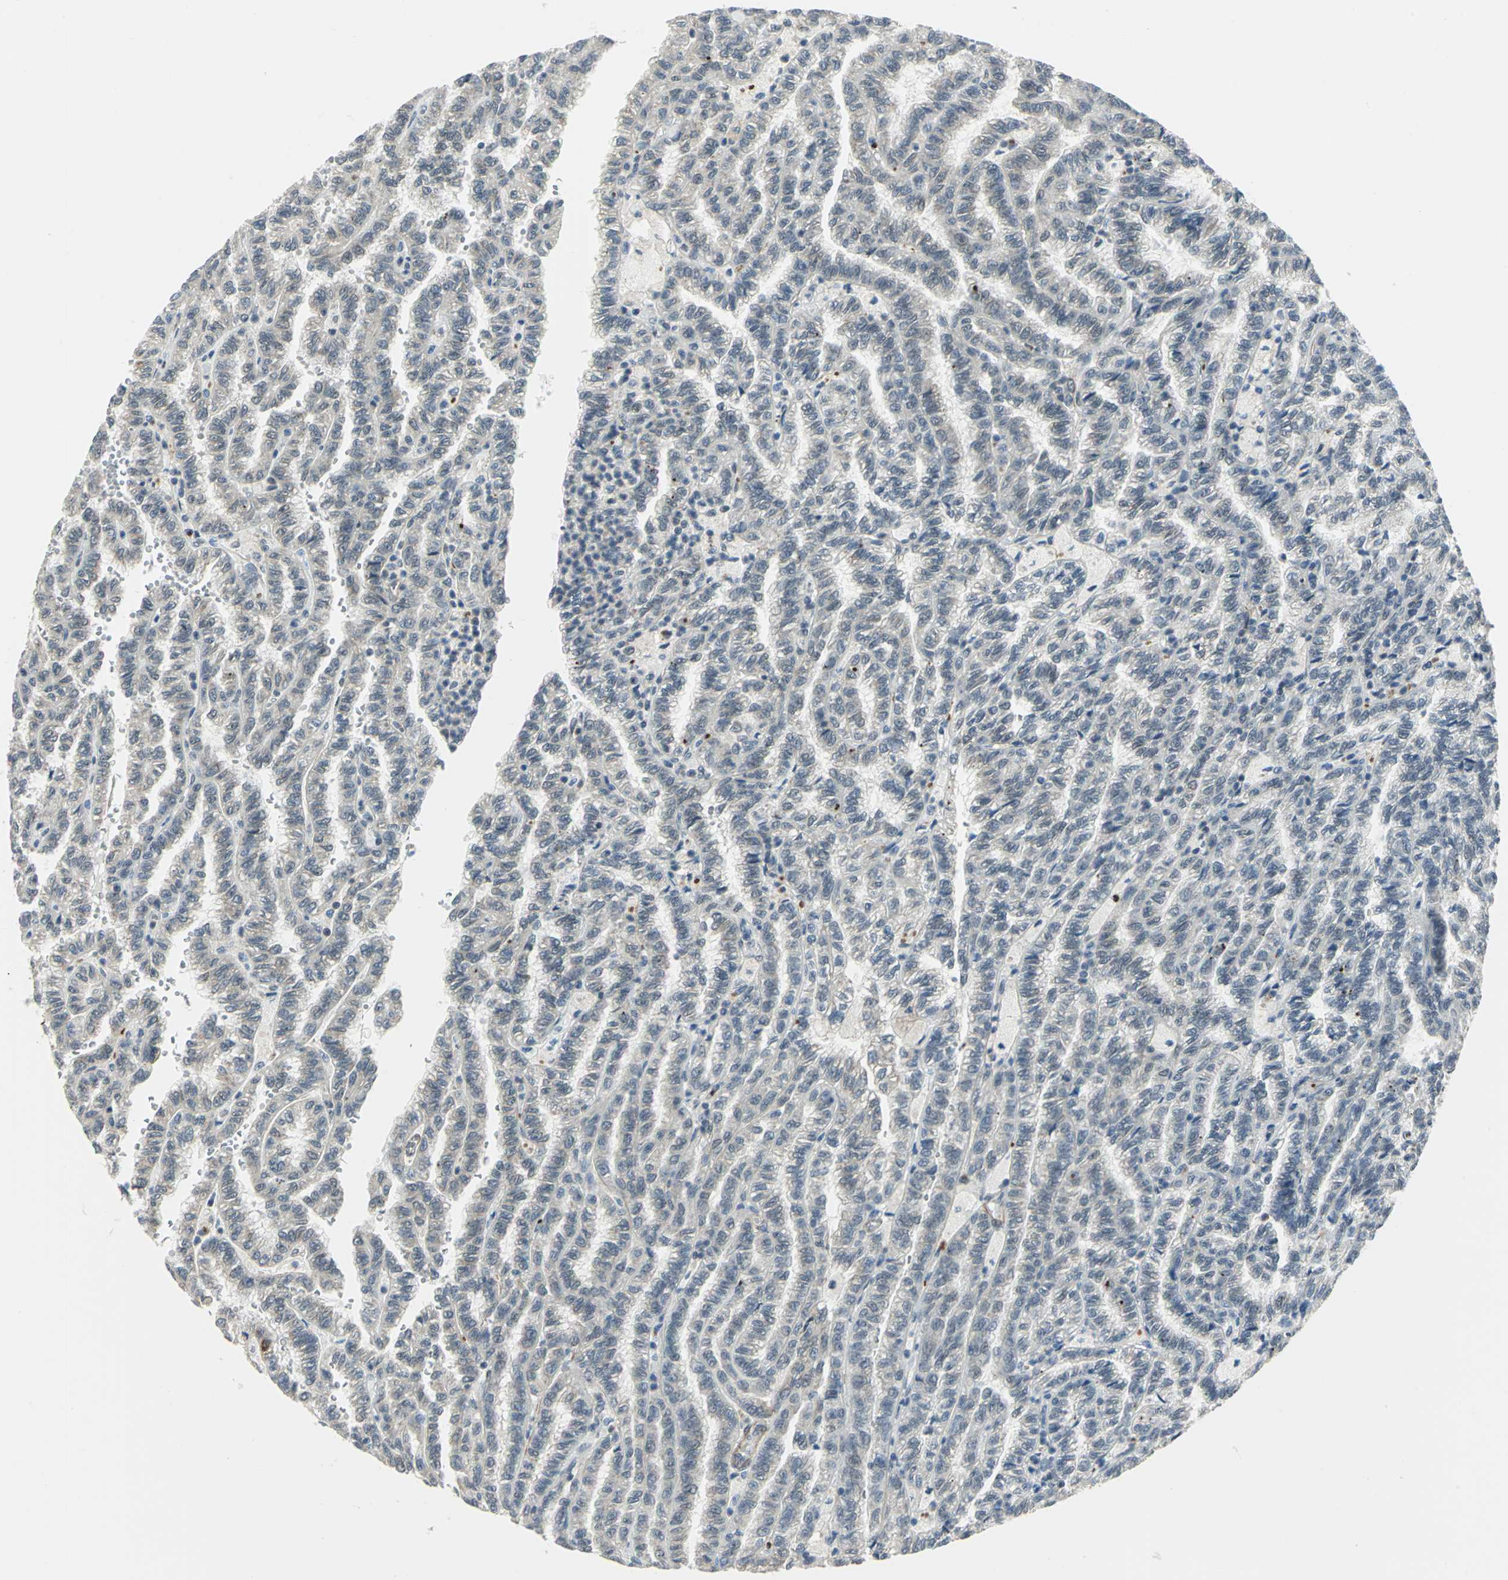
{"staining": {"intensity": "weak", "quantity": "<25%", "location": "cytoplasmic/membranous"}, "tissue": "renal cancer", "cell_type": "Tumor cells", "image_type": "cancer", "snomed": [{"axis": "morphology", "description": "Inflammation, NOS"}, {"axis": "morphology", "description": "Adenocarcinoma, NOS"}, {"axis": "topography", "description": "Kidney"}], "caption": "DAB (3,3'-diaminobenzidine) immunohistochemical staining of human renal cancer (adenocarcinoma) demonstrates no significant staining in tumor cells.", "gene": "MTA1", "patient": {"sex": "male", "age": 68}}